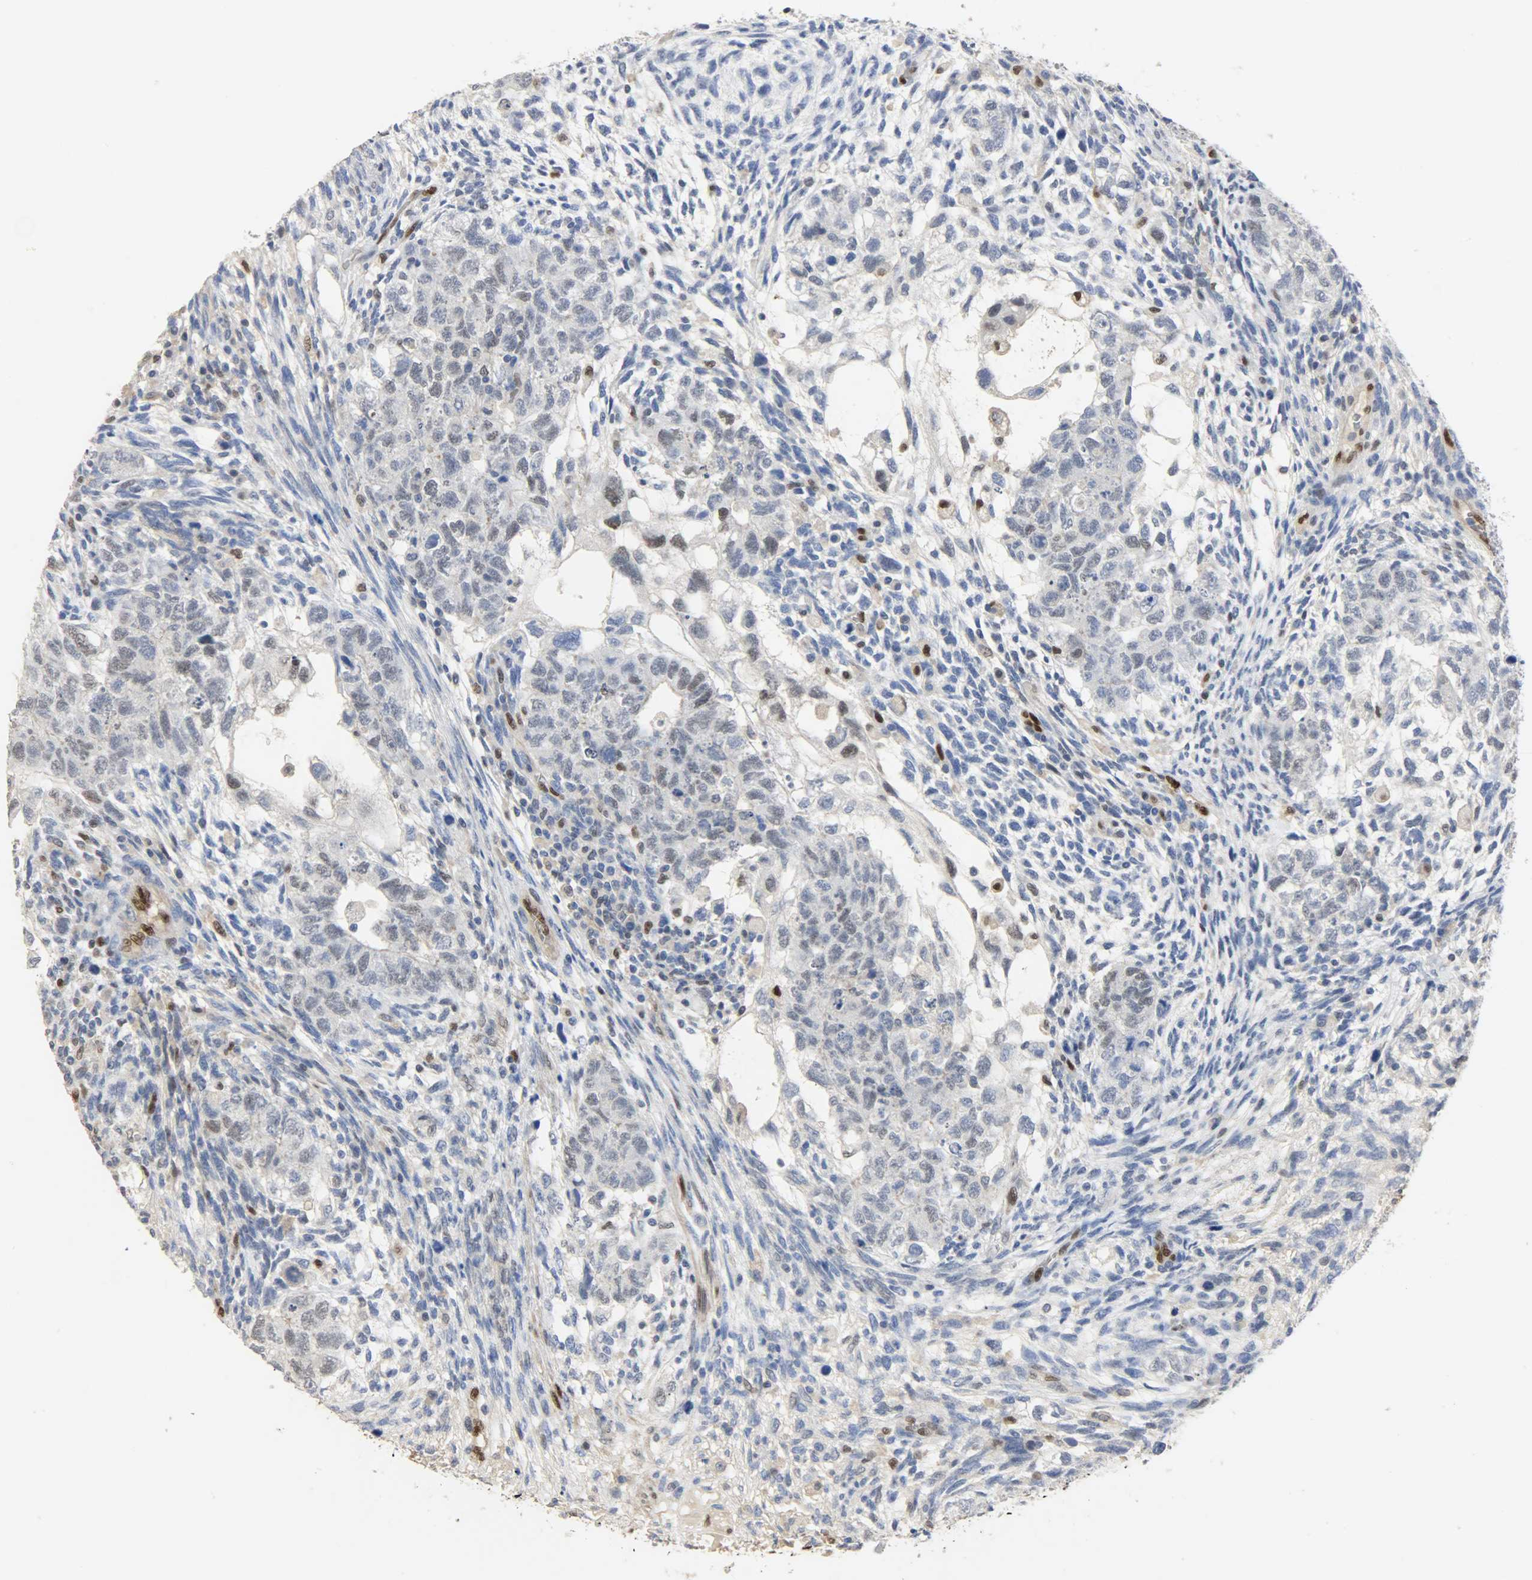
{"staining": {"intensity": "weak", "quantity": "<25%", "location": "nuclear"}, "tissue": "testis cancer", "cell_type": "Tumor cells", "image_type": "cancer", "snomed": [{"axis": "morphology", "description": "Normal tissue, NOS"}, {"axis": "morphology", "description": "Carcinoma, Embryonal, NOS"}, {"axis": "topography", "description": "Testis"}], "caption": "There is no significant expression in tumor cells of testis embryonal carcinoma.", "gene": "NPEPL1", "patient": {"sex": "male", "age": 36}}